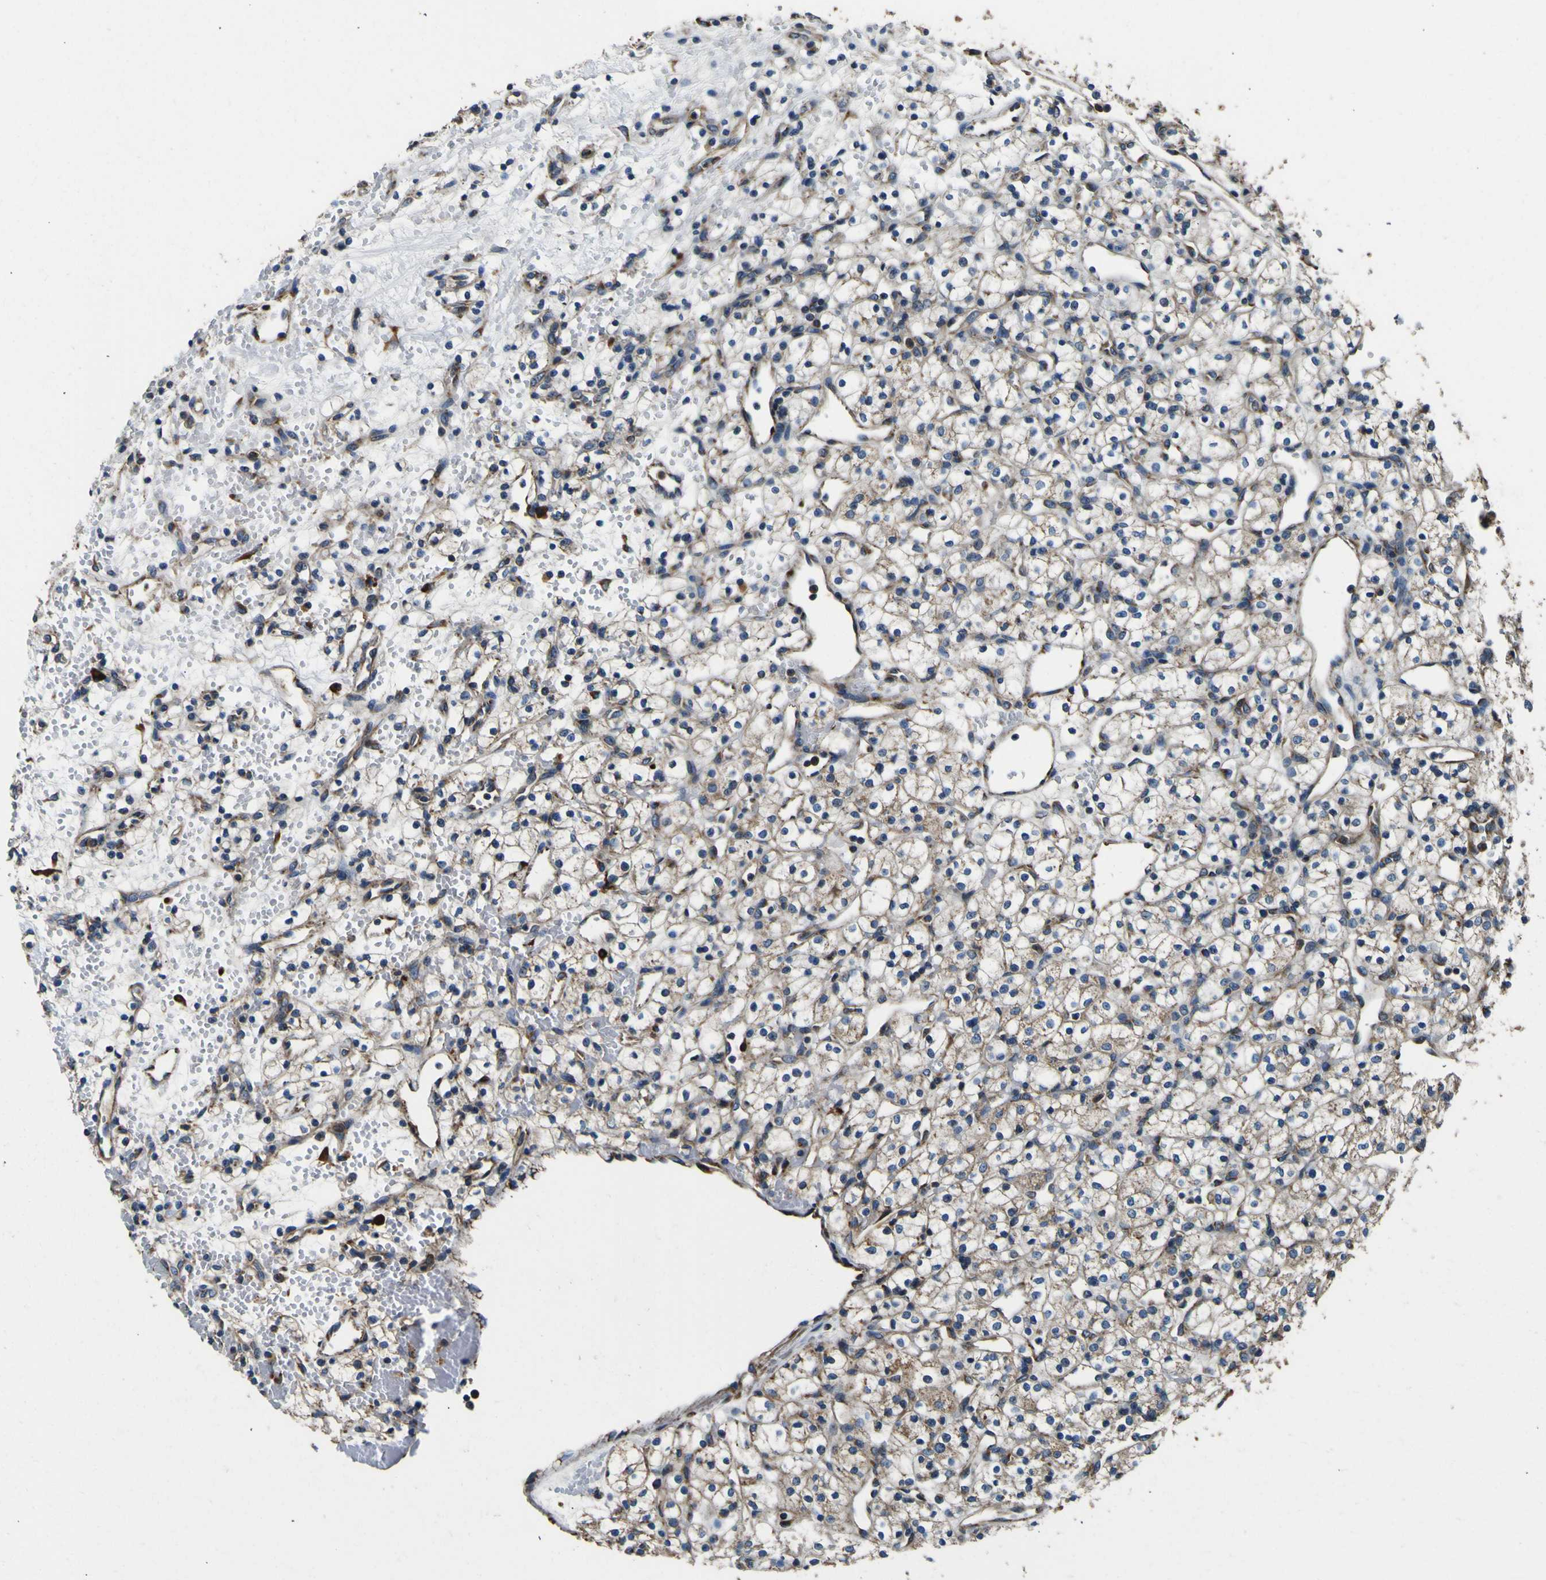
{"staining": {"intensity": "weak", "quantity": "25%-75%", "location": "cytoplasmic/membranous"}, "tissue": "renal cancer", "cell_type": "Tumor cells", "image_type": "cancer", "snomed": [{"axis": "morphology", "description": "Adenocarcinoma, NOS"}, {"axis": "topography", "description": "Kidney"}], "caption": "High-power microscopy captured an IHC image of renal cancer, revealing weak cytoplasmic/membranous staining in approximately 25%-75% of tumor cells.", "gene": "INPP5A", "patient": {"sex": "female", "age": 60}}